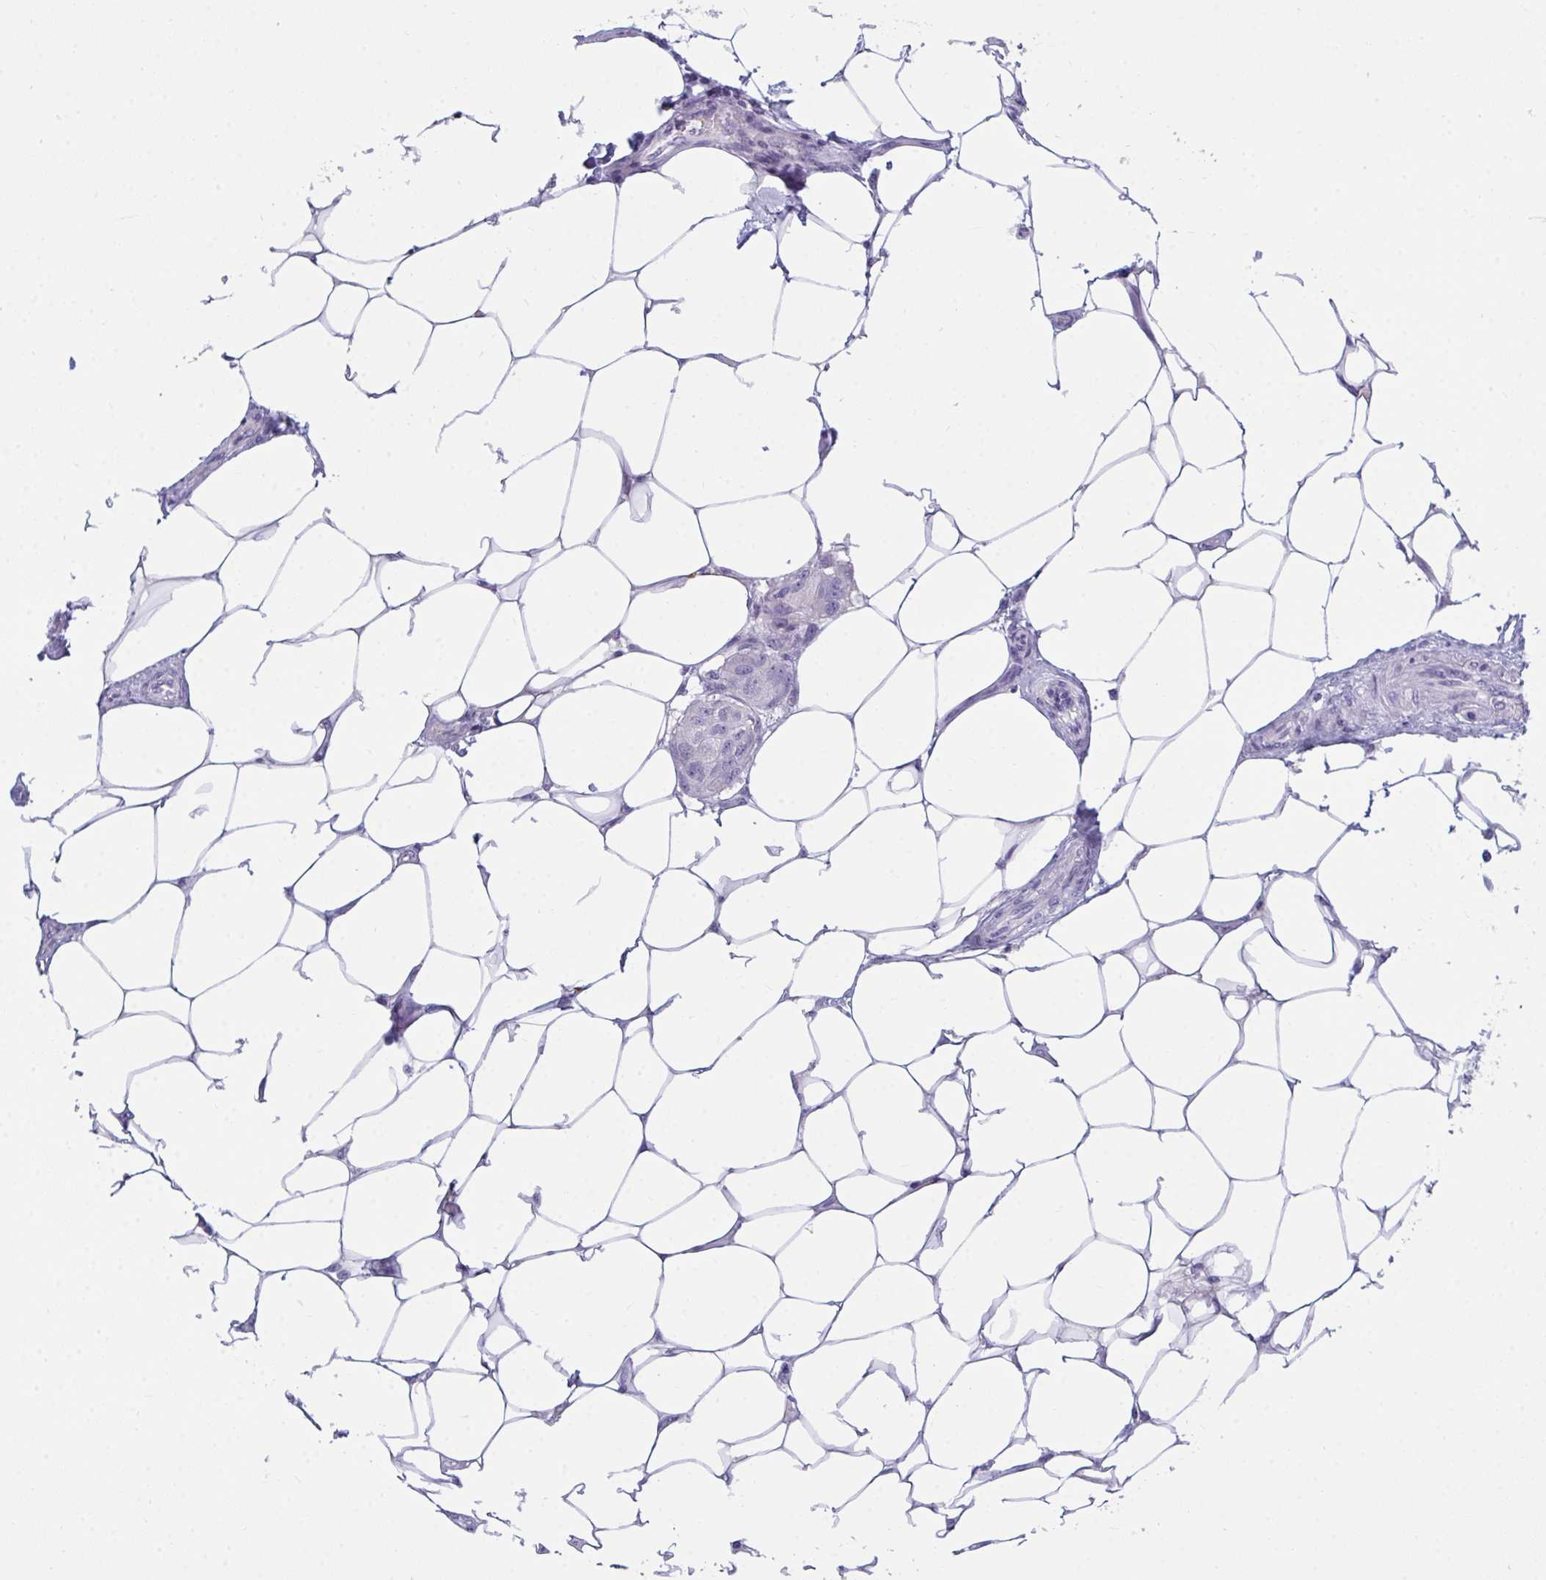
{"staining": {"intensity": "negative", "quantity": "none", "location": "none"}, "tissue": "breast cancer", "cell_type": "Tumor cells", "image_type": "cancer", "snomed": [{"axis": "morphology", "description": "Duct carcinoma"}, {"axis": "topography", "description": "Breast"}, {"axis": "topography", "description": "Lymph node"}], "caption": "Breast cancer was stained to show a protein in brown. There is no significant positivity in tumor cells. (DAB IHC, high magnification).", "gene": "SEMA6B", "patient": {"sex": "female", "age": 80}}